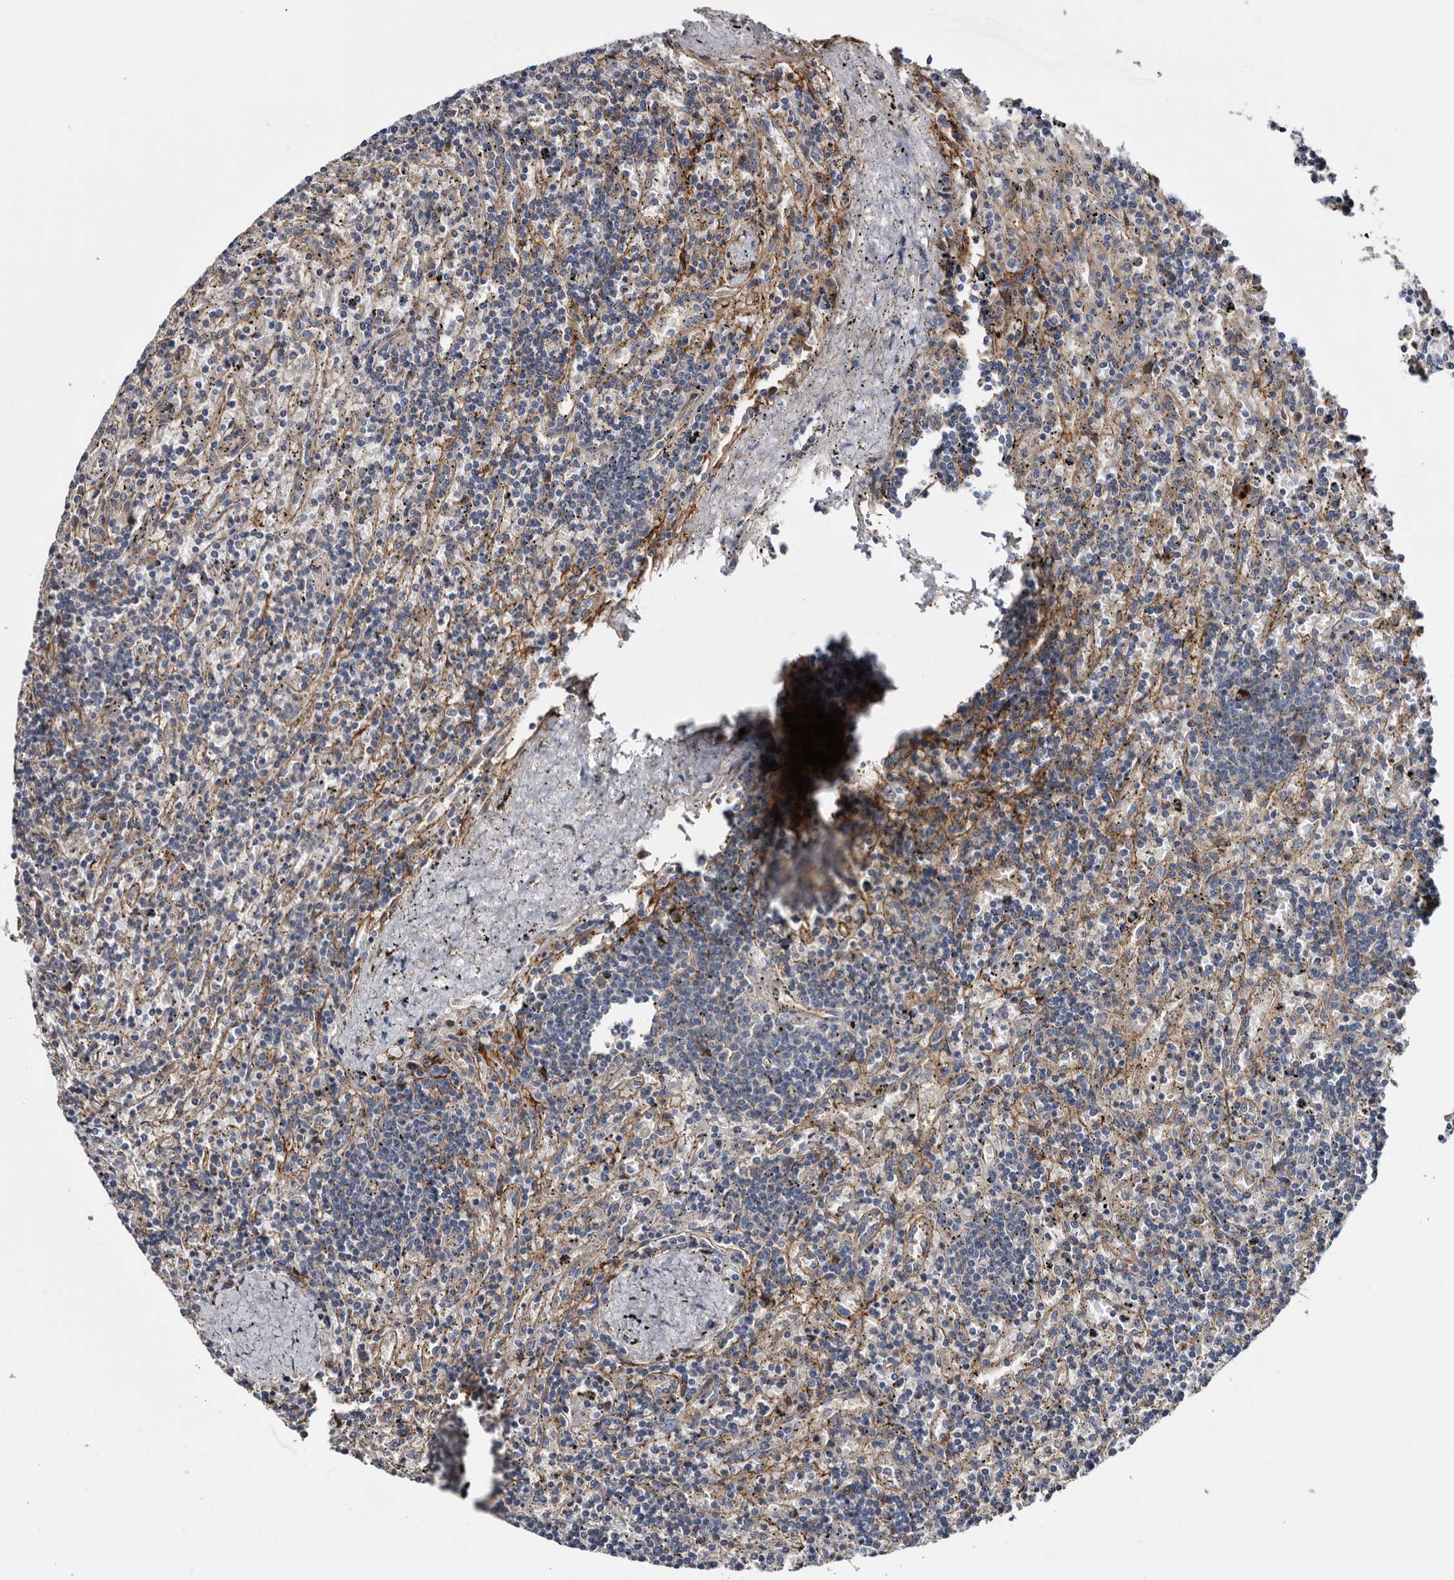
{"staining": {"intensity": "negative", "quantity": "none", "location": "none"}, "tissue": "lymphoma", "cell_type": "Tumor cells", "image_type": "cancer", "snomed": [{"axis": "morphology", "description": "Malignant lymphoma, non-Hodgkin's type, Low grade"}, {"axis": "topography", "description": "Spleen"}], "caption": "Tumor cells are negative for brown protein staining in malignant lymphoma, non-Hodgkin's type (low-grade).", "gene": "TSPAN17", "patient": {"sex": "male", "age": 76}}